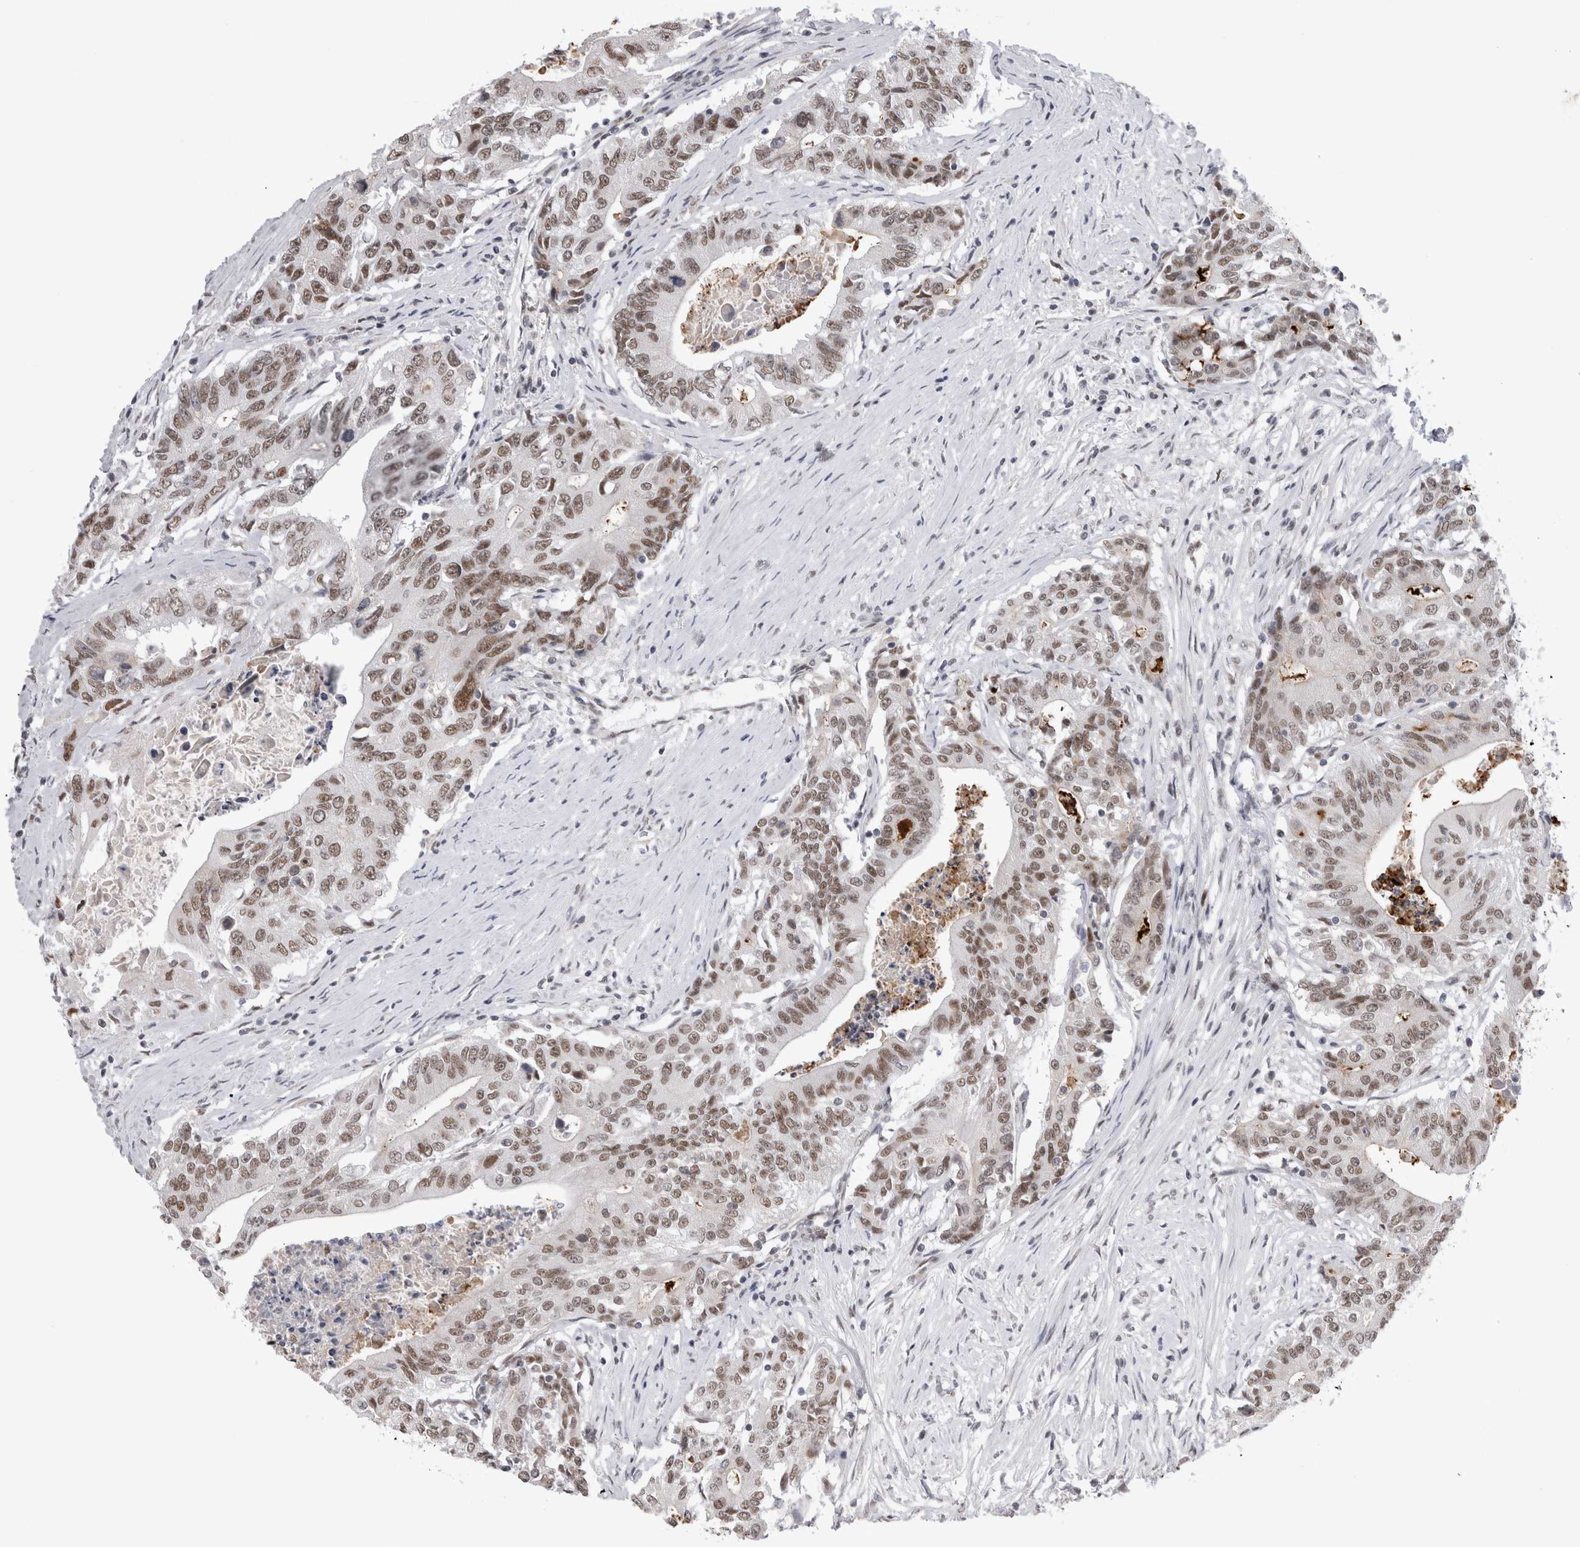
{"staining": {"intensity": "weak", "quantity": ">75%", "location": "nuclear"}, "tissue": "colorectal cancer", "cell_type": "Tumor cells", "image_type": "cancer", "snomed": [{"axis": "morphology", "description": "Adenocarcinoma, NOS"}, {"axis": "topography", "description": "Colon"}], "caption": "Adenocarcinoma (colorectal) stained with IHC exhibits weak nuclear positivity in about >75% of tumor cells.", "gene": "API5", "patient": {"sex": "female", "age": 77}}